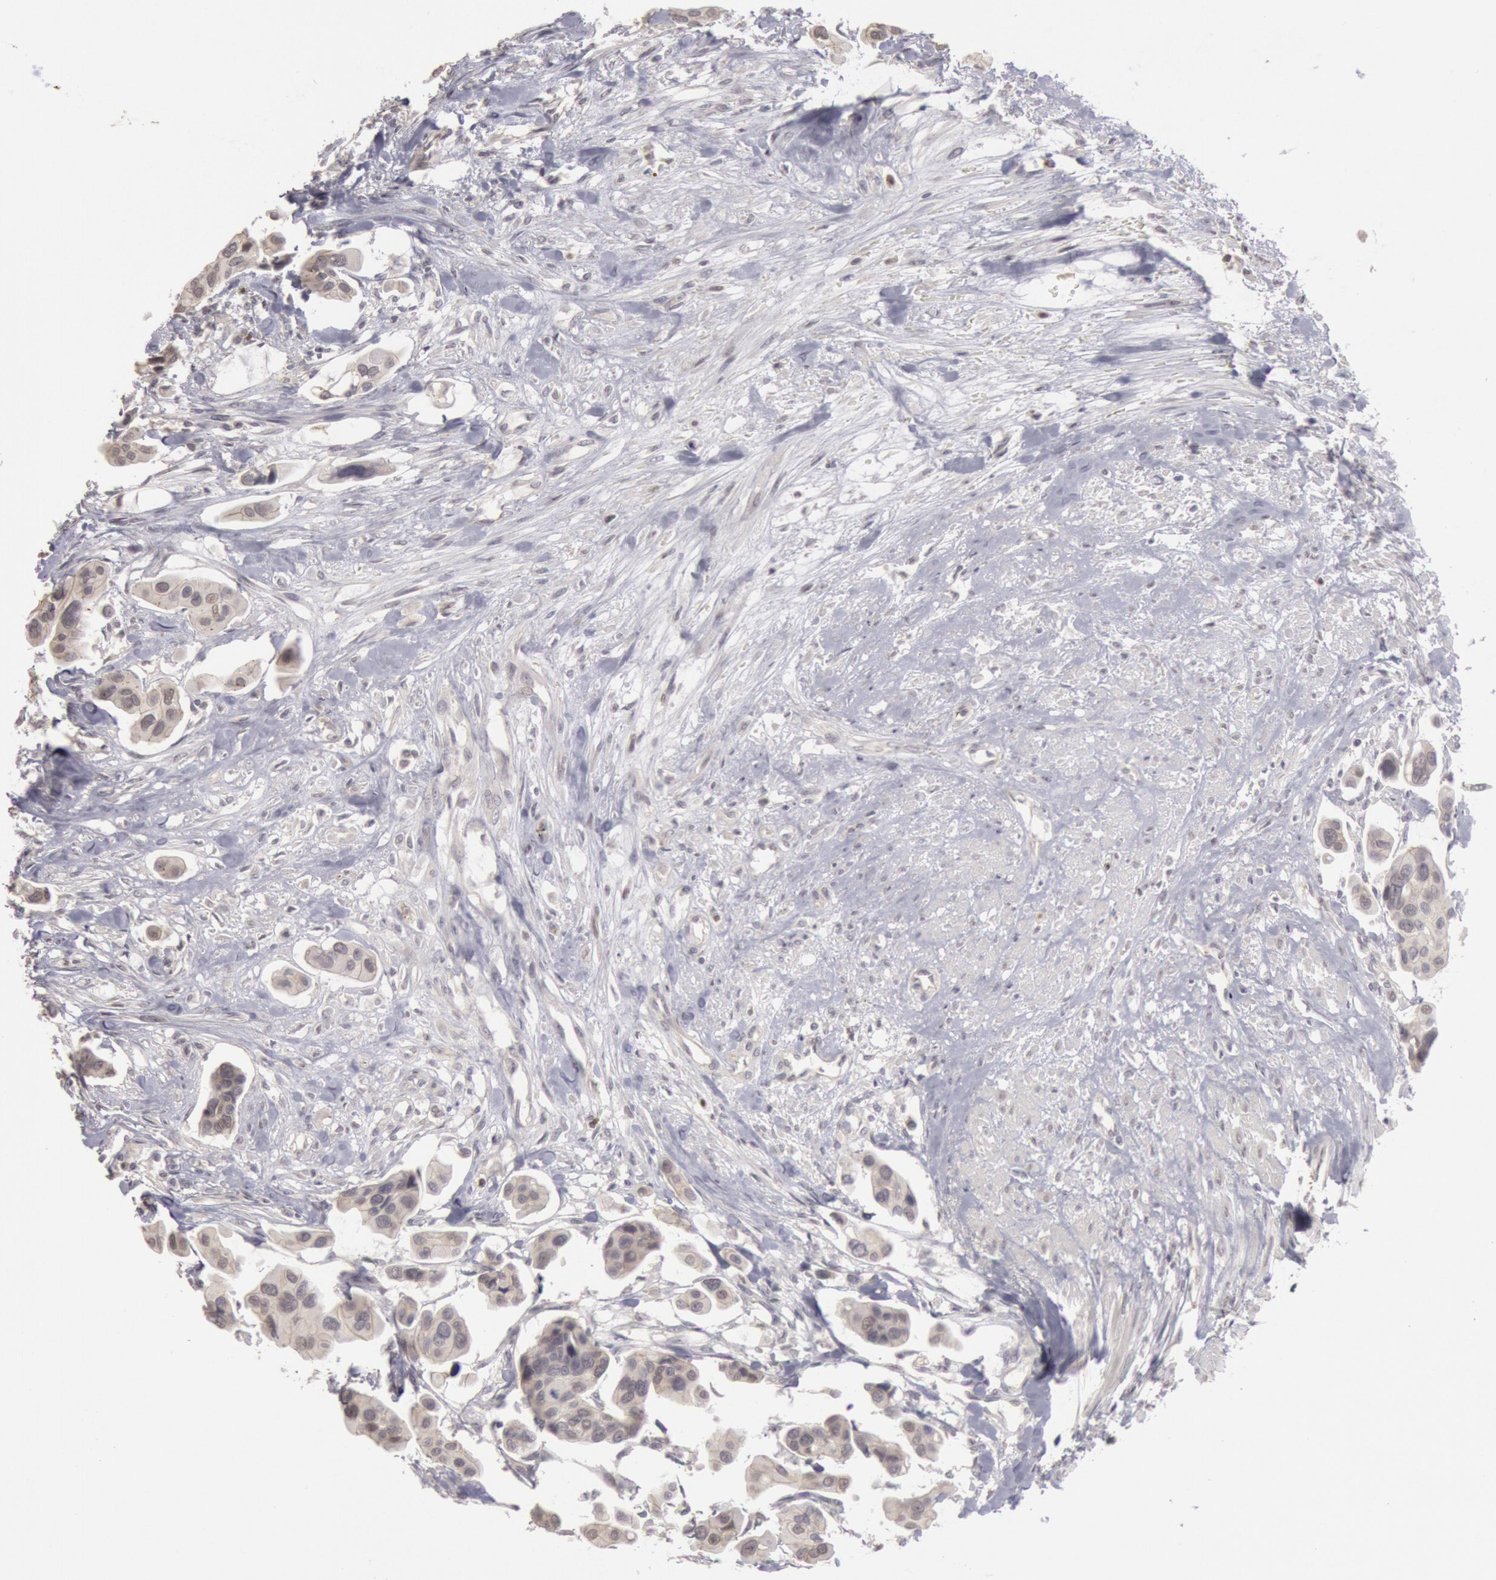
{"staining": {"intensity": "negative", "quantity": "none", "location": "none"}, "tissue": "urothelial cancer", "cell_type": "Tumor cells", "image_type": "cancer", "snomed": [{"axis": "morphology", "description": "Adenocarcinoma, NOS"}, {"axis": "topography", "description": "Urinary bladder"}], "caption": "Human adenocarcinoma stained for a protein using immunohistochemistry displays no positivity in tumor cells.", "gene": "RIMBP3C", "patient": {"sex": "male", "age": 61}}